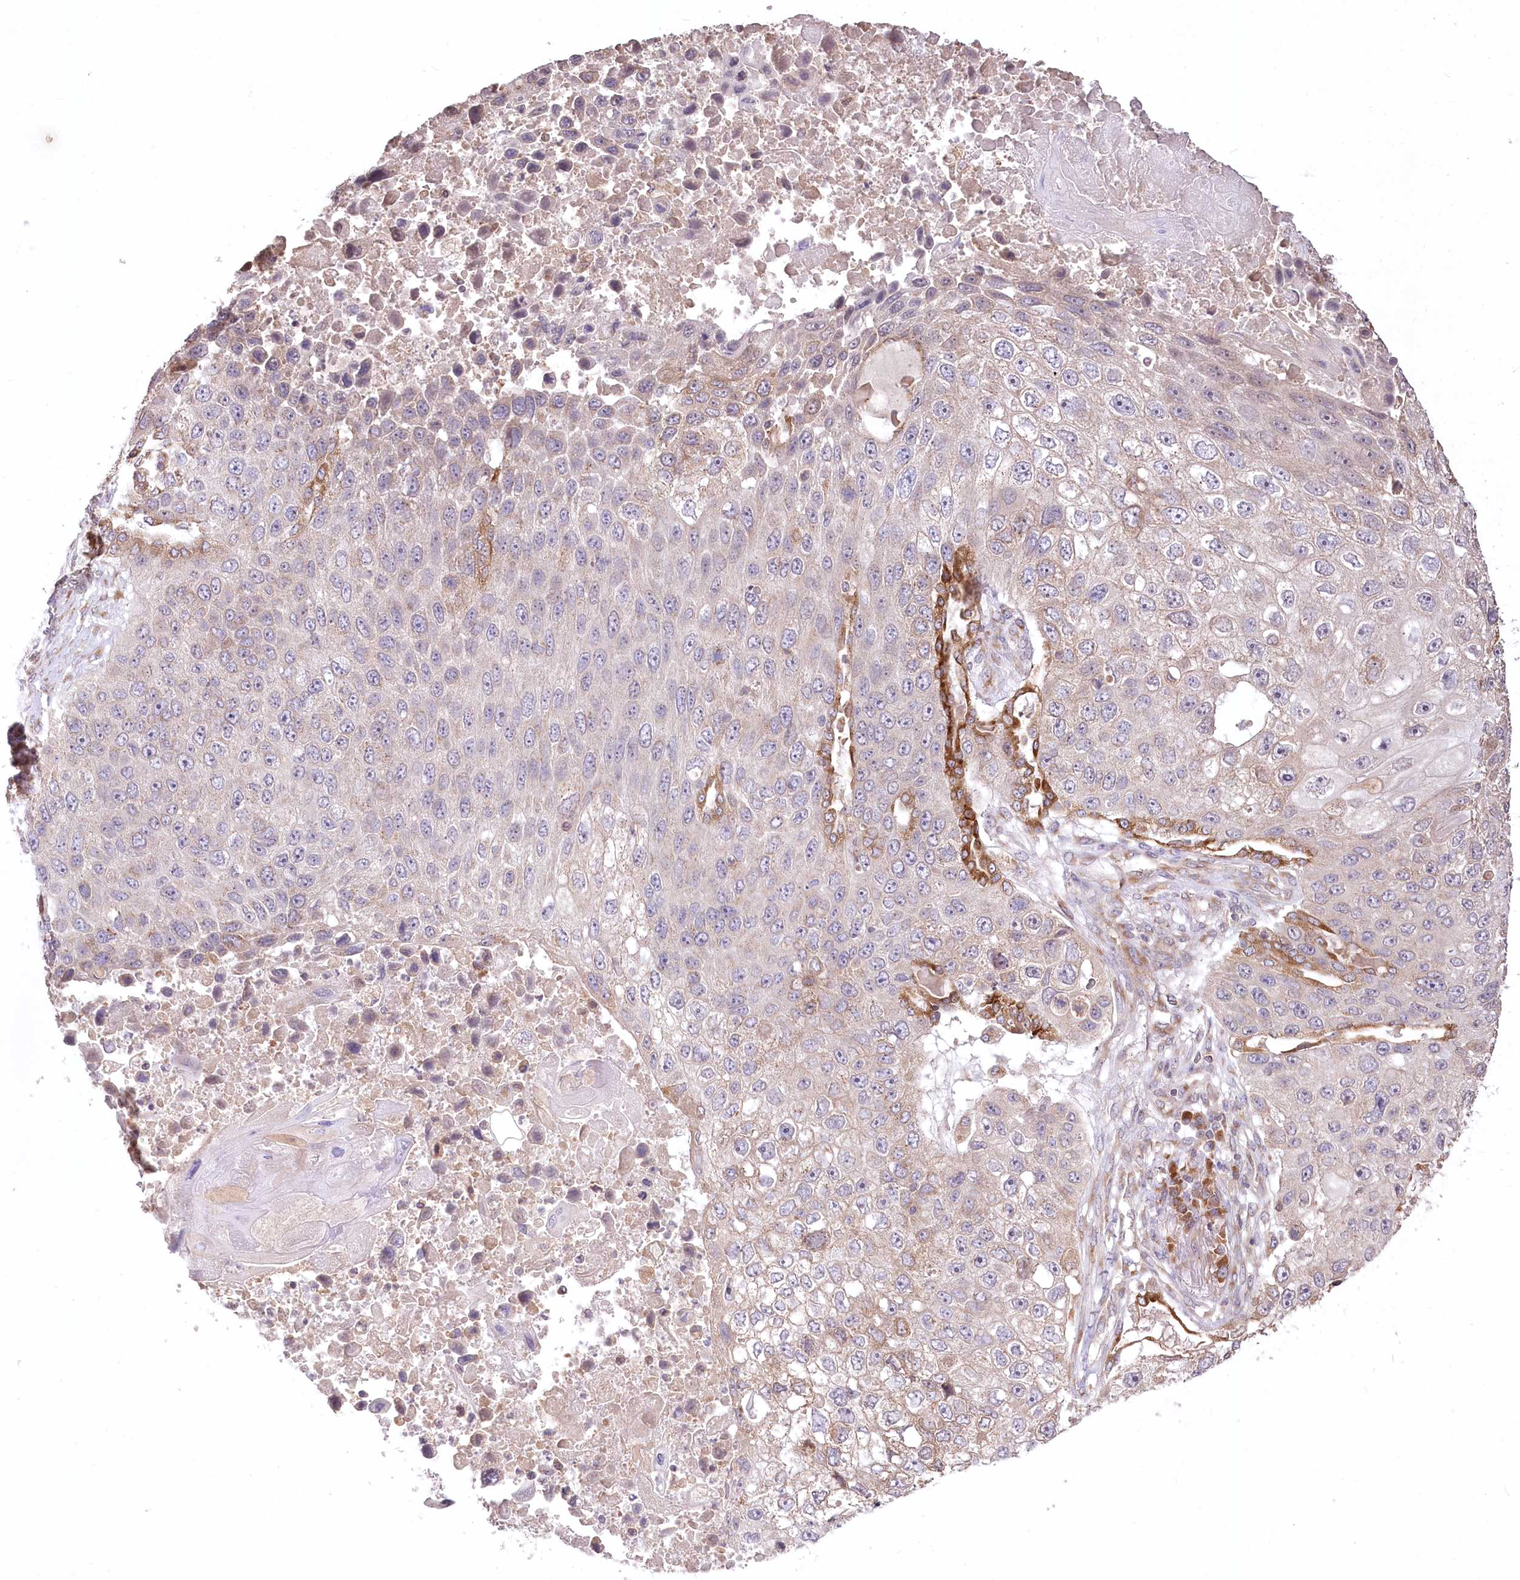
{"staining": {"intensity": "moderate", "quantity": "<25%", "location": "cytoplasmic/membranous"}, "tissue": "lung cancer", "cell_type": "Tumor cells", "image_type": "cancer", "snomed": [{"axis": "morphology", "description": "Squamous cell carcinoma, NOS"}, {"axis": "topography", "description": "Lung"}], "caption": "A low amount of moderate cytoplasmic/membranous positivity is appreciated in about <25% of tumor cells in lung cancer tissue.", "gene": "STT3B", "patient": {"sex": "male", "age": 61}}